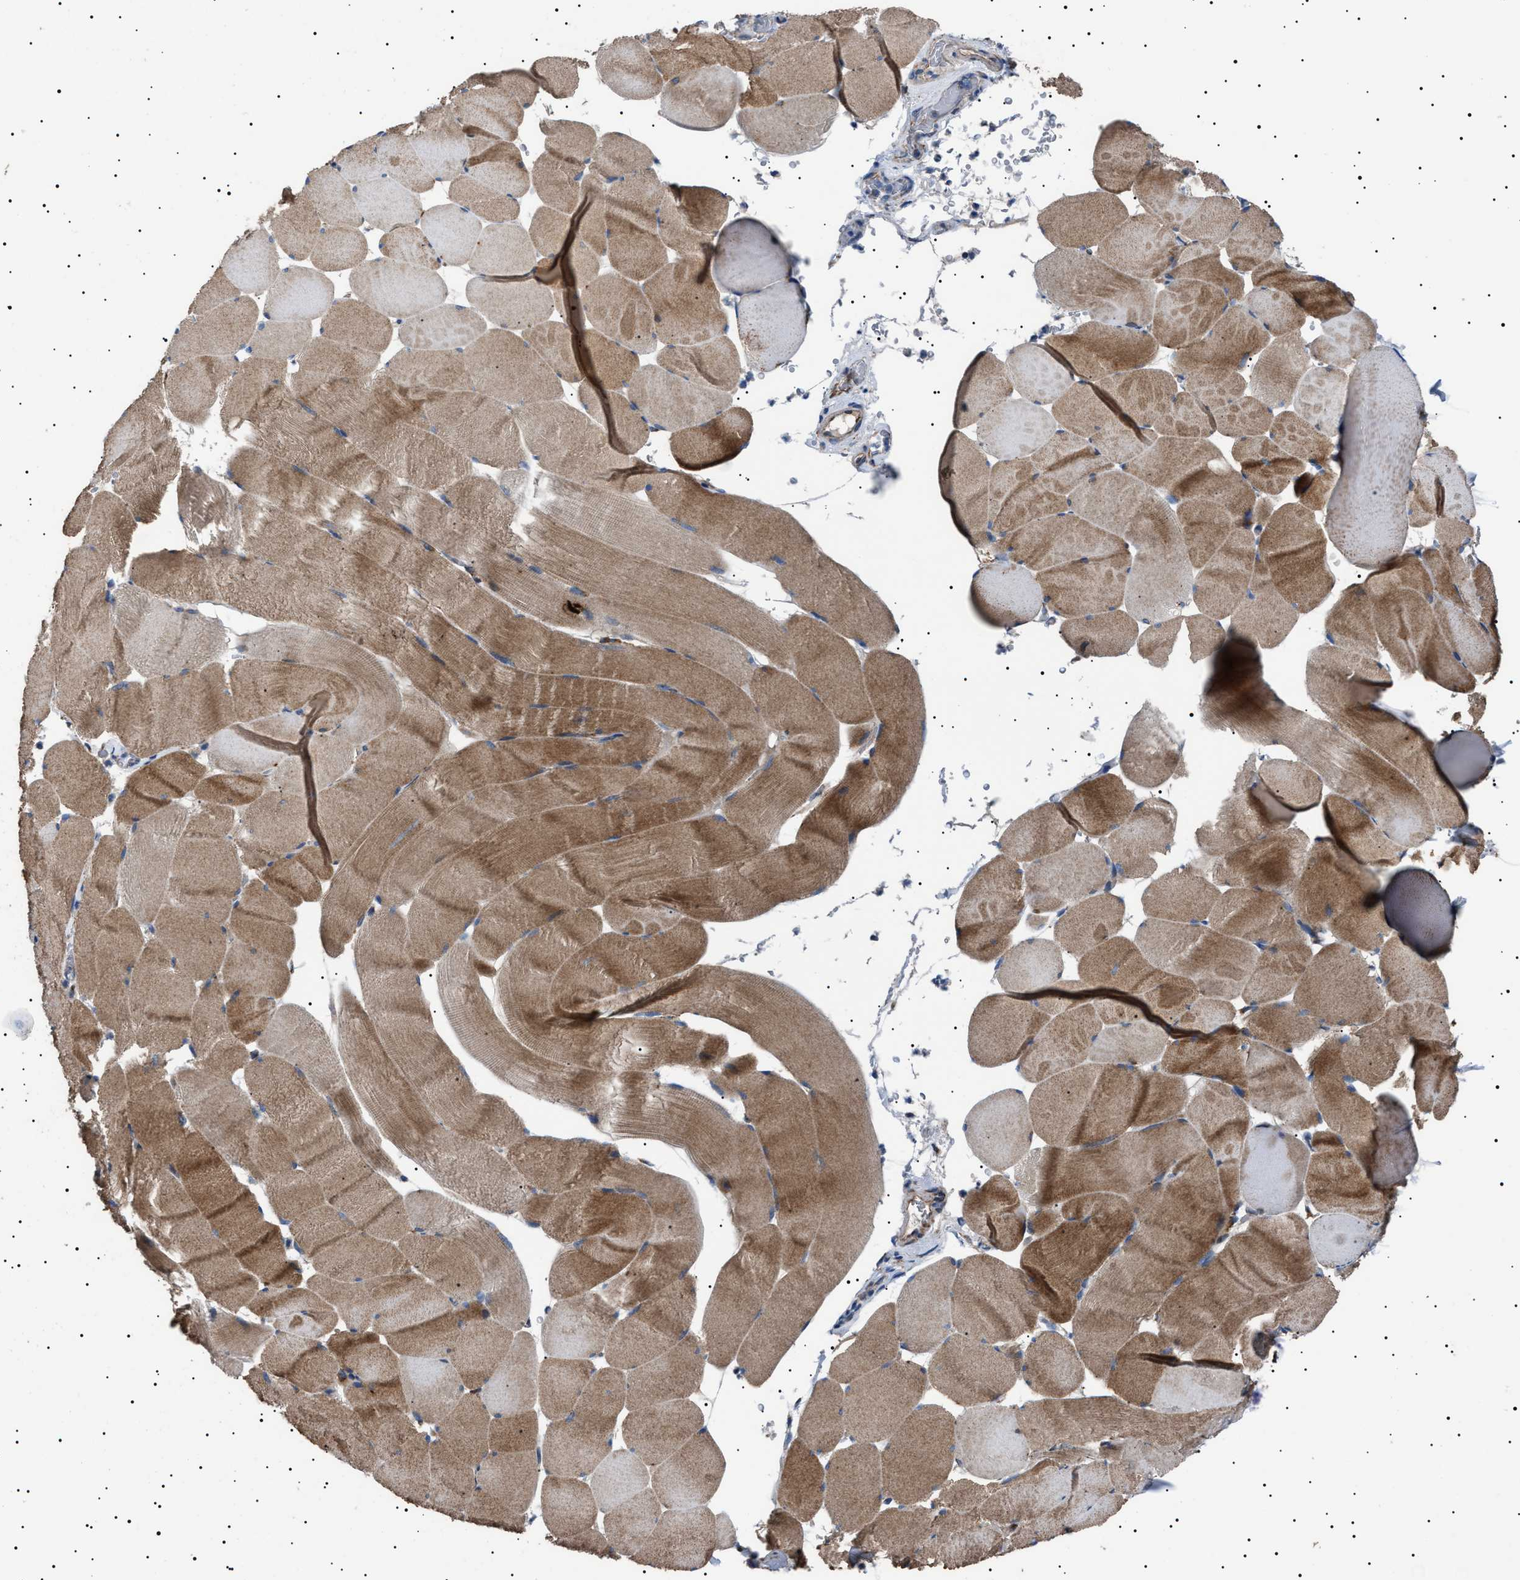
{"staining": {"intensity": "moderate", "quantity": ">75%", "location": "cytoplasmic/membranous"}, "tissue": "skeletal muscle", "cell_type": "Myocytes", "image_type": "normal", "snomed": [{"axis": "morphology", "description": "Normal tissue, NOS"}, {"axis": "topography", "description": "Skeletal muscle"}], "caption": "High-magnification brightfield microscopy of normal skeletal muscle stained with DAB (3,3'-diaminobenzidine) (brown) and counterstained with hematoxylin (blue). myocytes exhibit moderate cytoplasmic/membranous expression is seen in about>75% of cells.", "gene": "TOP1MT", "patient": {"sex": "male", "age": 62}}